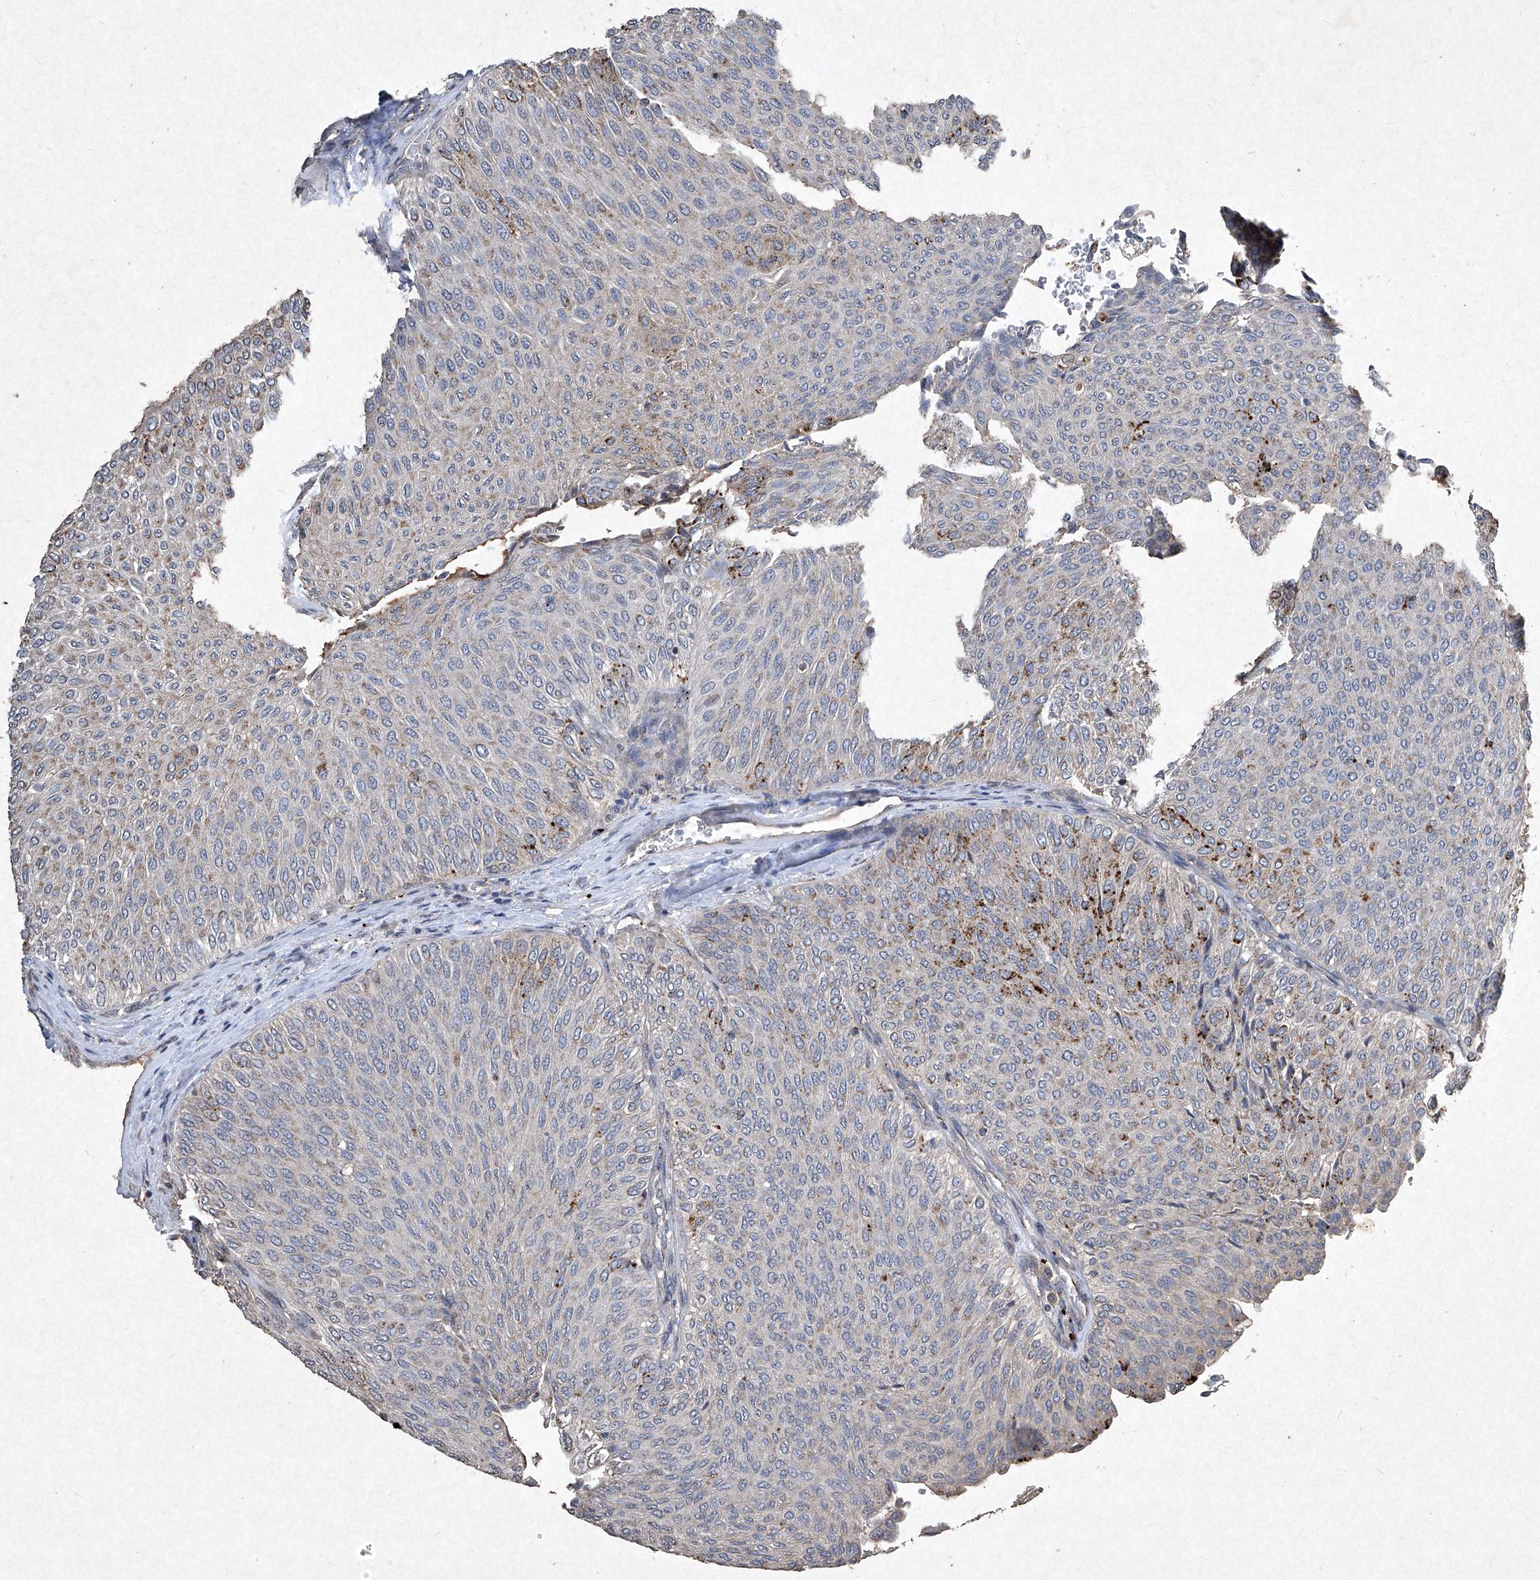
{"staining": {"intensity": "strong", "quantity": "<25%", "location": "cytoplasmic/membranous"}, "tissue": "urothelial cancer", "cell_type": "Tumor cells", "image_type": "cancer", "snomed": [{"axis": "morphology", "description": "Urothelial carcinoma, Low grade"}, {"axis": "topography", "description": "Urinary bladder"}], "caption": "Protein positivity by immunohistochemistry displays strong cytoplasmic/membranous expression in approximately <25% of tumor cells in urothelial carcinoma (low-grade). (DAB (3,3'-diaminobenzidine) IHC with brightfield microscopy, high magnification).", "gene": "MED16", "patient": {"sex": "male", "age": 78}}